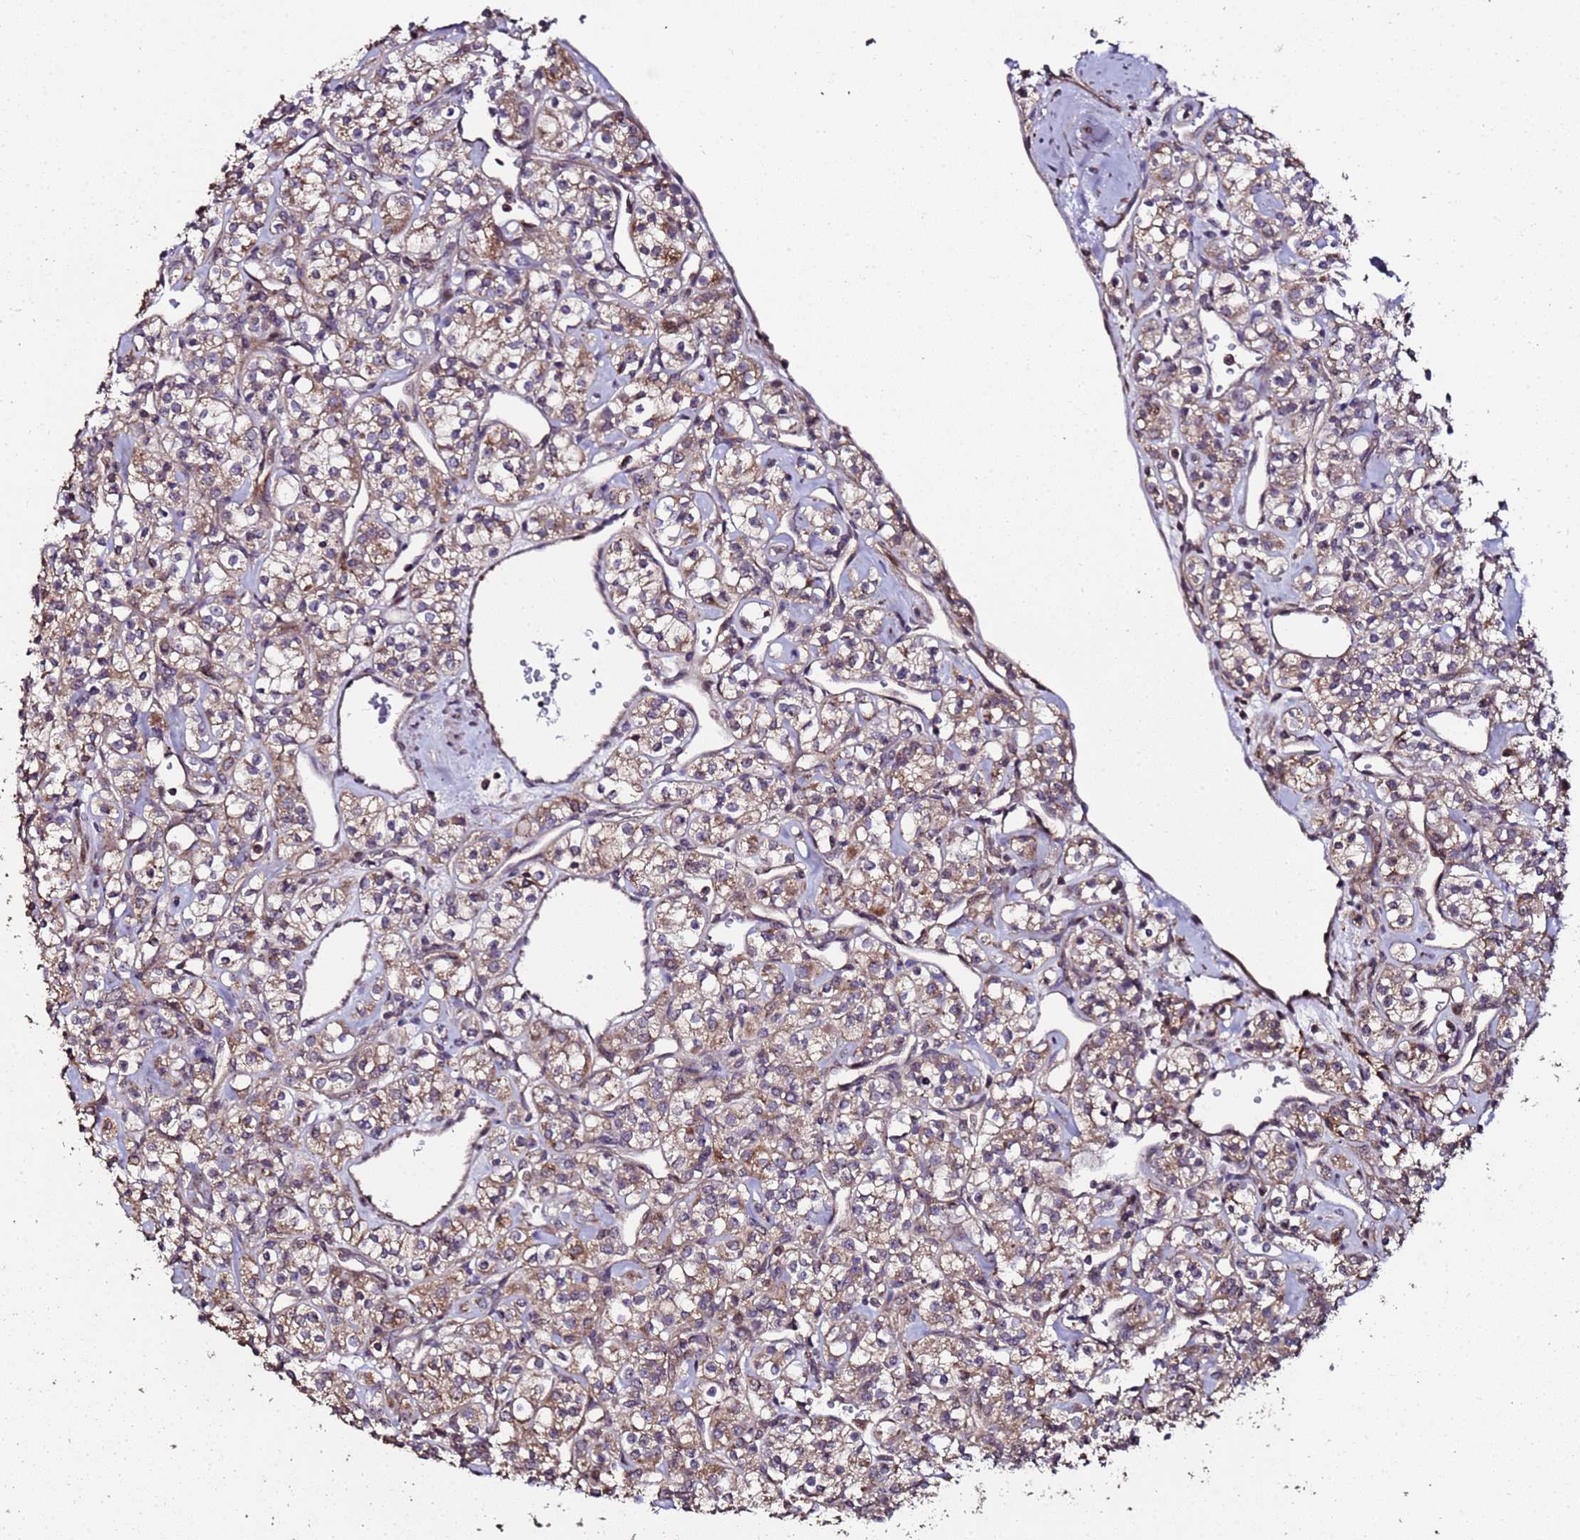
{"staining": {"intensity": "weak", "quantity": "25%-75%", "location": "cytoplasmic/membranous"}, "tissue": "renal cancer", "cell_type": "Tumor cells", "image_type": "cancer", "snomed": [{"axis": "morphology", "description": "Adenocarcinoma, NOS"}, {"axis": "topography", "description": "Kidney"}], "caption": "Immunohistochemical staining of human renal cancer (adenocarcinoma) reveals low levels of weak cytoplasmic/membranous expression in about 25%-75% of tumor cells.", "gene": "PRODH", "patient": {"sex": "male", "age": 77}}